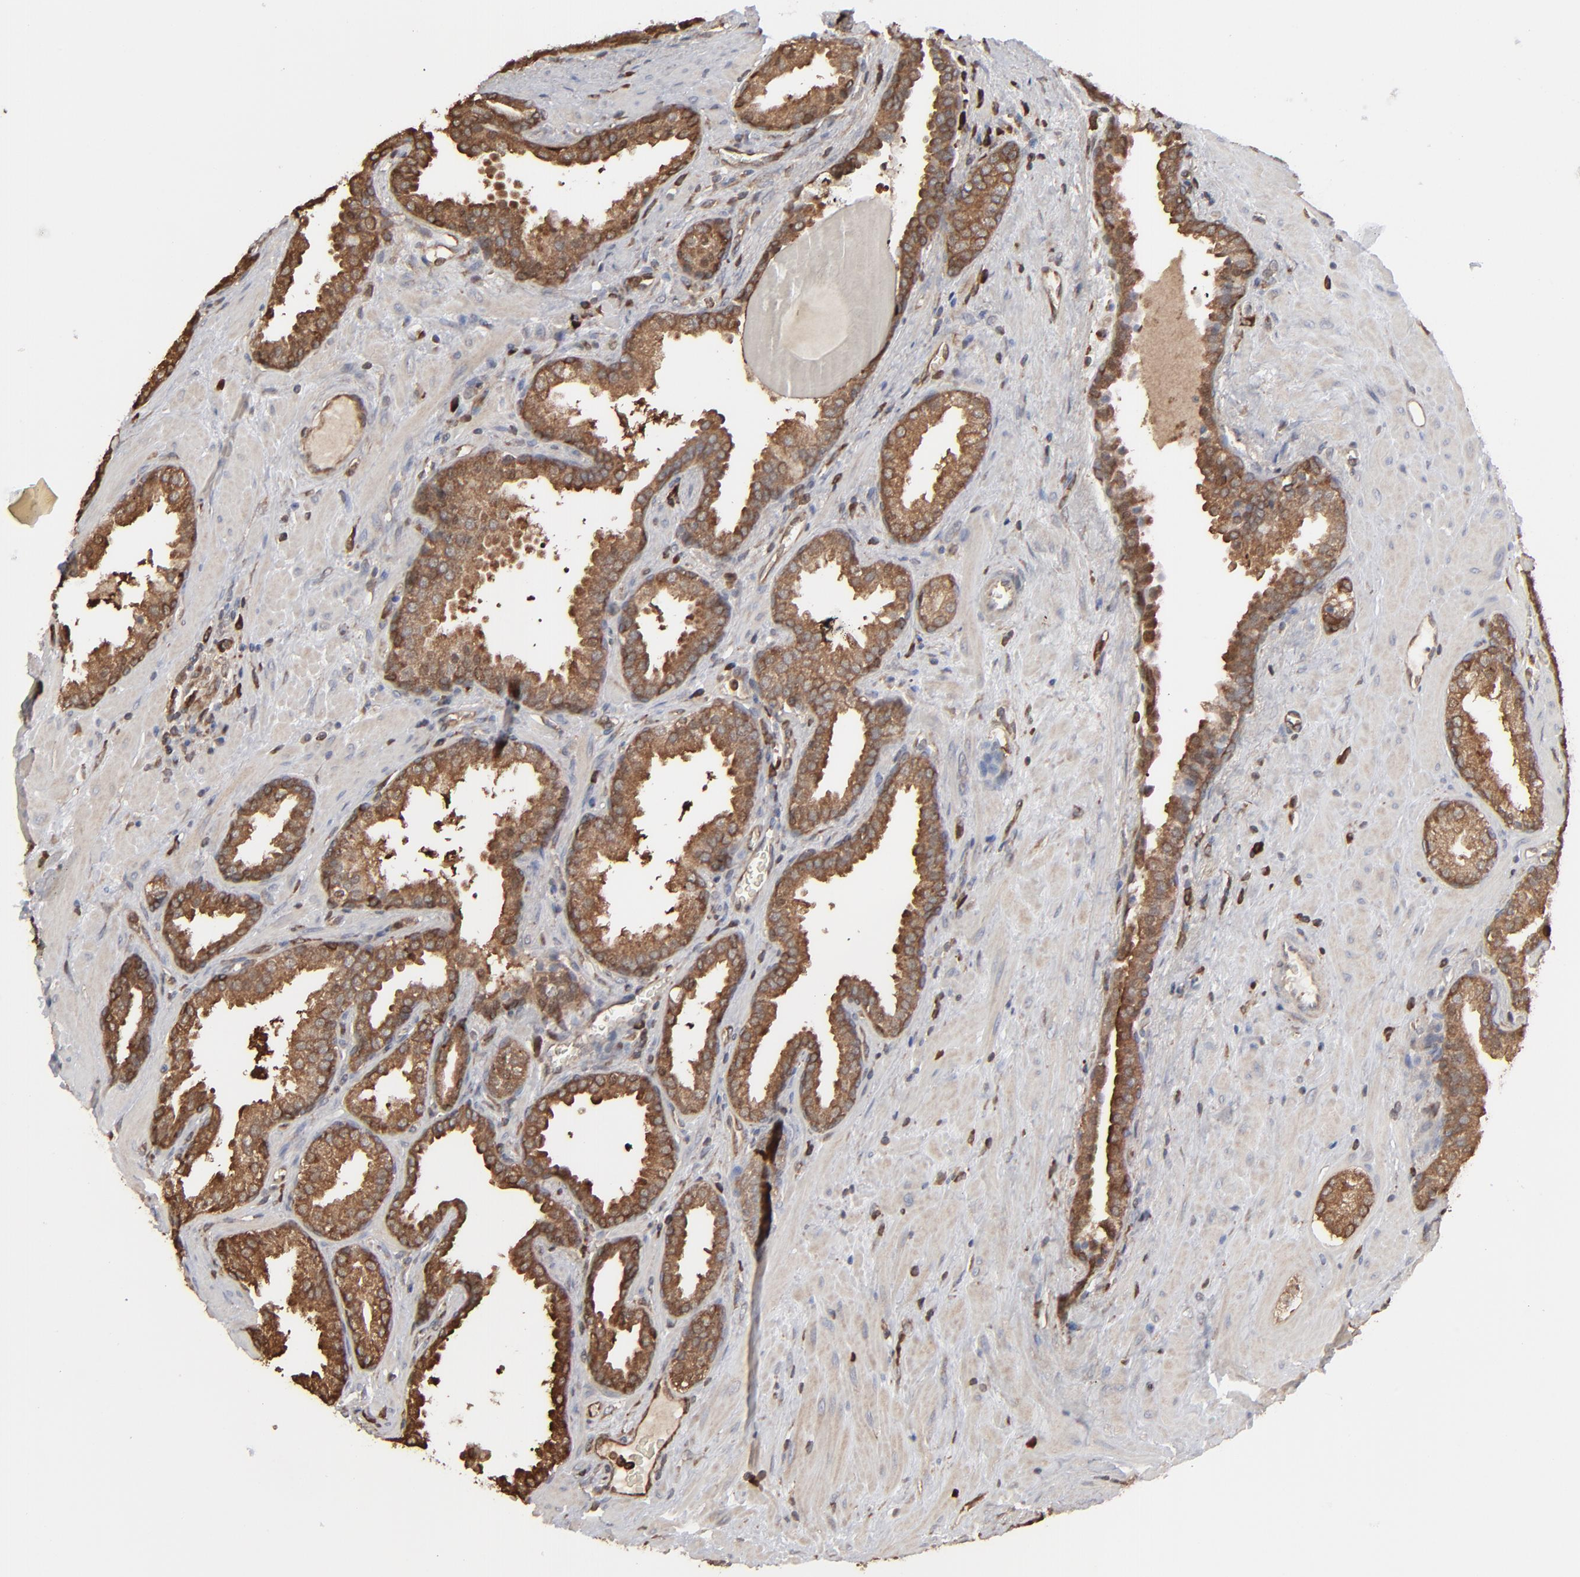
{"staining": {"intensity": "strong", "quantity": ">75%", "location": "cytoplasmic/membranous"}, "tissue": "prostate", "cell_type": "Glandular cells", "image_type": "normal", "snomed": [{"axis": "morphology", "description": "Normal tissue, NOS"}, {"axis": "topography", "description": "Prostate"}], "caption": "Brown immunohistochemical staining in normal prostate reveals strong cytoplasmic/membranous staining in approximately >75% of glandular cells. The staining is performed using DAB (3,3'-diaminobenzidine) brown chromogen to label protein expression. The nuclei are counter-stained blue using hematoxylin.", "gene": "NME1", "patient": {"sex": "male", "age": 51}}